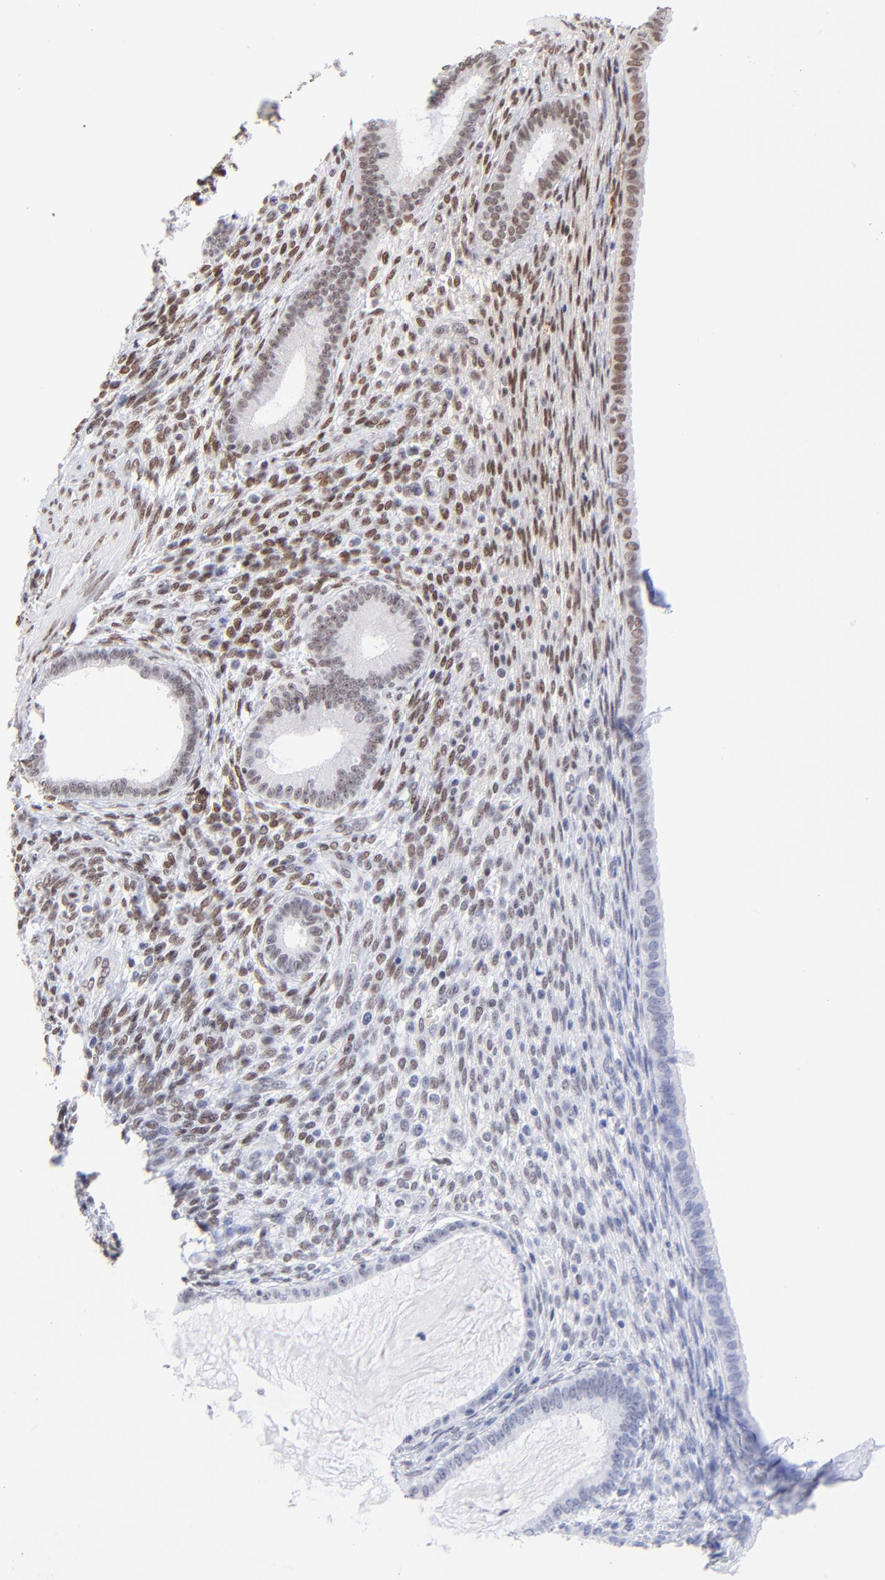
{"staining": {"intensity": "strong", "quantity": ">75%", "location": "nuclear"}, "tissue": "endometrium", "cell_type": "Cells in endometrial stroma", "image_type": "normal", "snomed": [{"axis": "morphology", "description": "Normal tissue, NOS"}, {"axis": "topography", "description": "Endometrium"}], "caption": "Endometrium stained for a protein demonstrates strong nuclear positivity in cells in endometrial stroma. Ihc stains the protein in brown and the nuclei are stained blue.", "gene": "MIDEAS", "patient": {"sex": "female", "age": 72}}